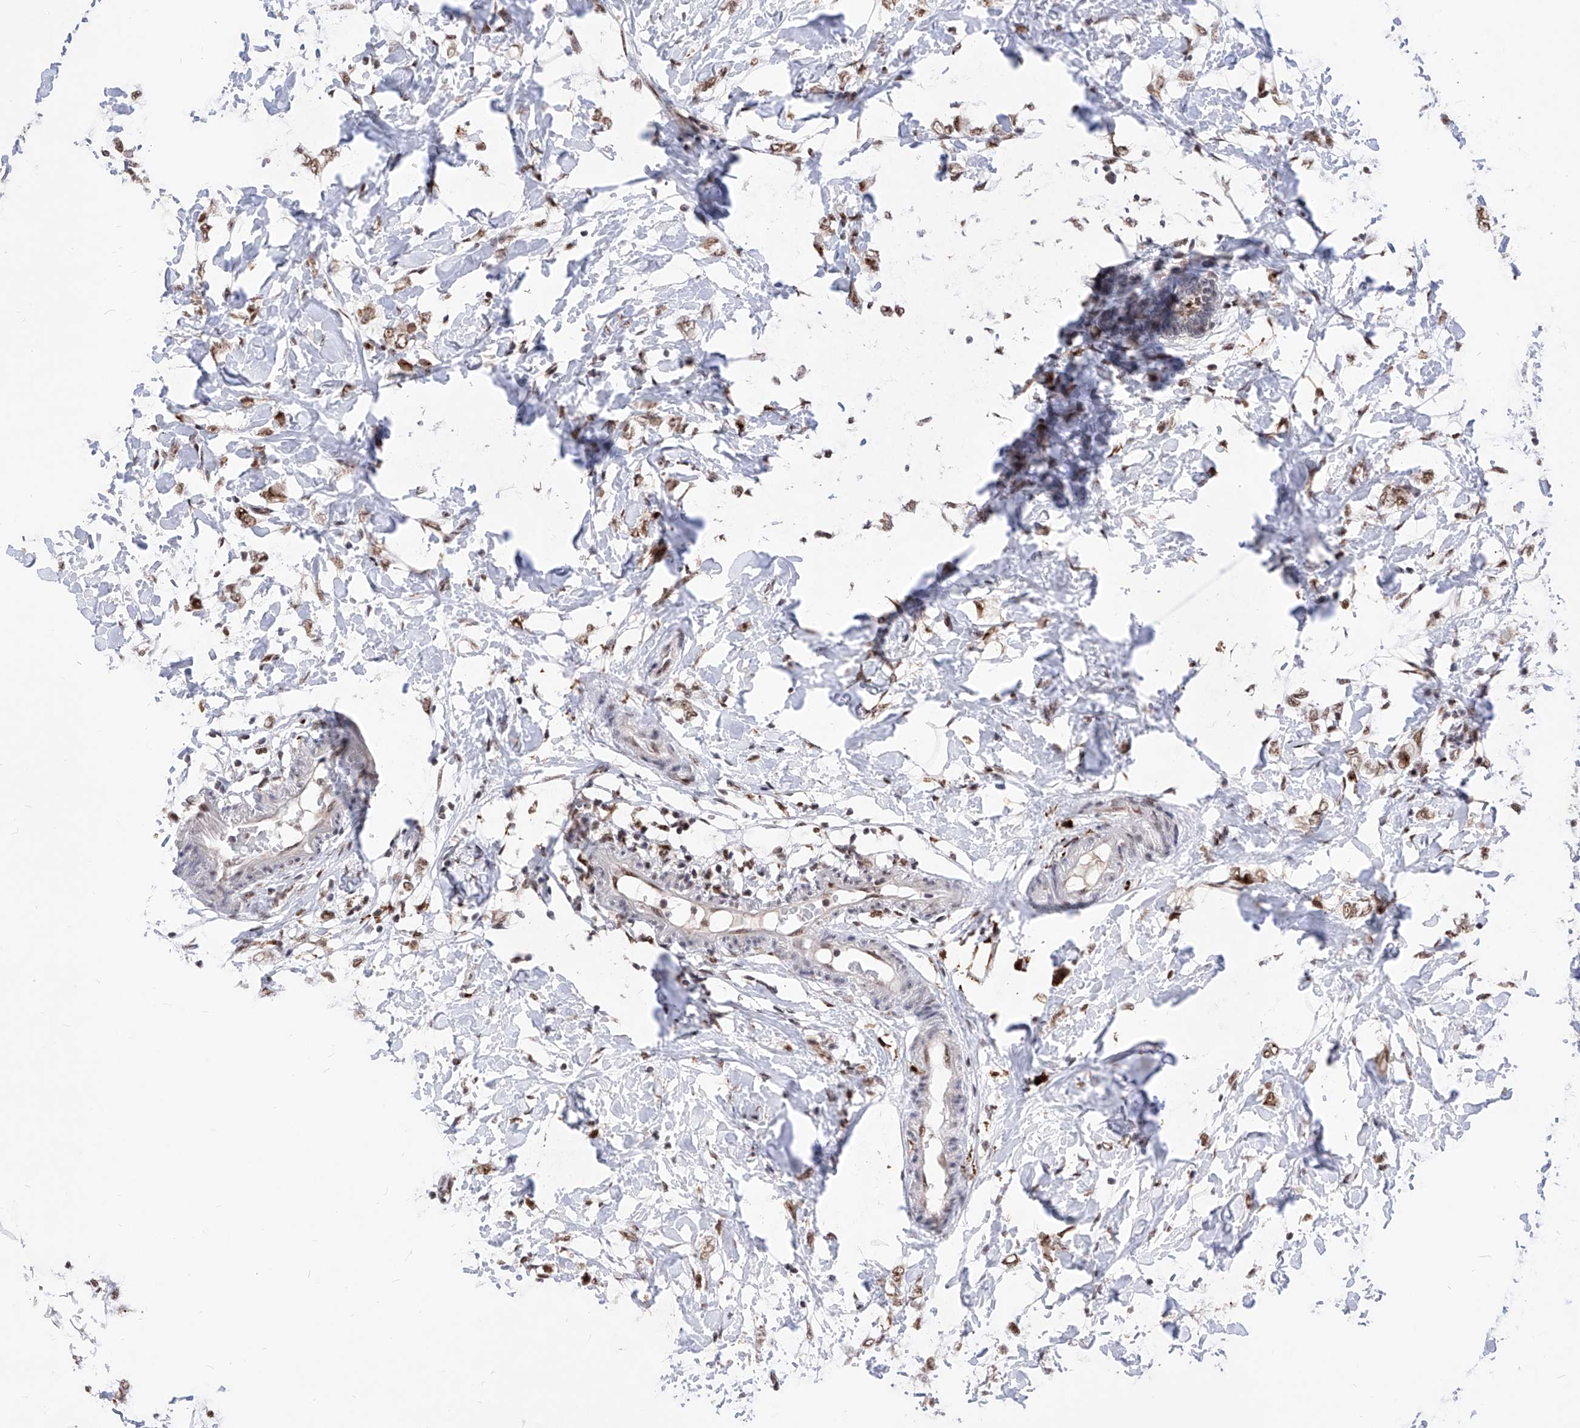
{"staining": {"intensity": "moderate", "quantity": ">75%", "location": "cytoplasmic/membranous,nuclear"}, "tissue": "breast cancer", "cell_type": "Tumor cells", "image_type": "cancer", "snomed": [{"axis": "morphology", "description": "Normal tissue, NOS"}, {"axis": "morphology", "description": "Lobular carcinoma"}, {"axis": "topography", "description": "Breast"}], "caption": "Moderate cytoplasmic/membranous and nuclear expression for a protein is present in about >75% of tumor cells of breast cancer using IHC.", "gene": "PHF5A", "patient": {"sex": "female", "age": 47}}